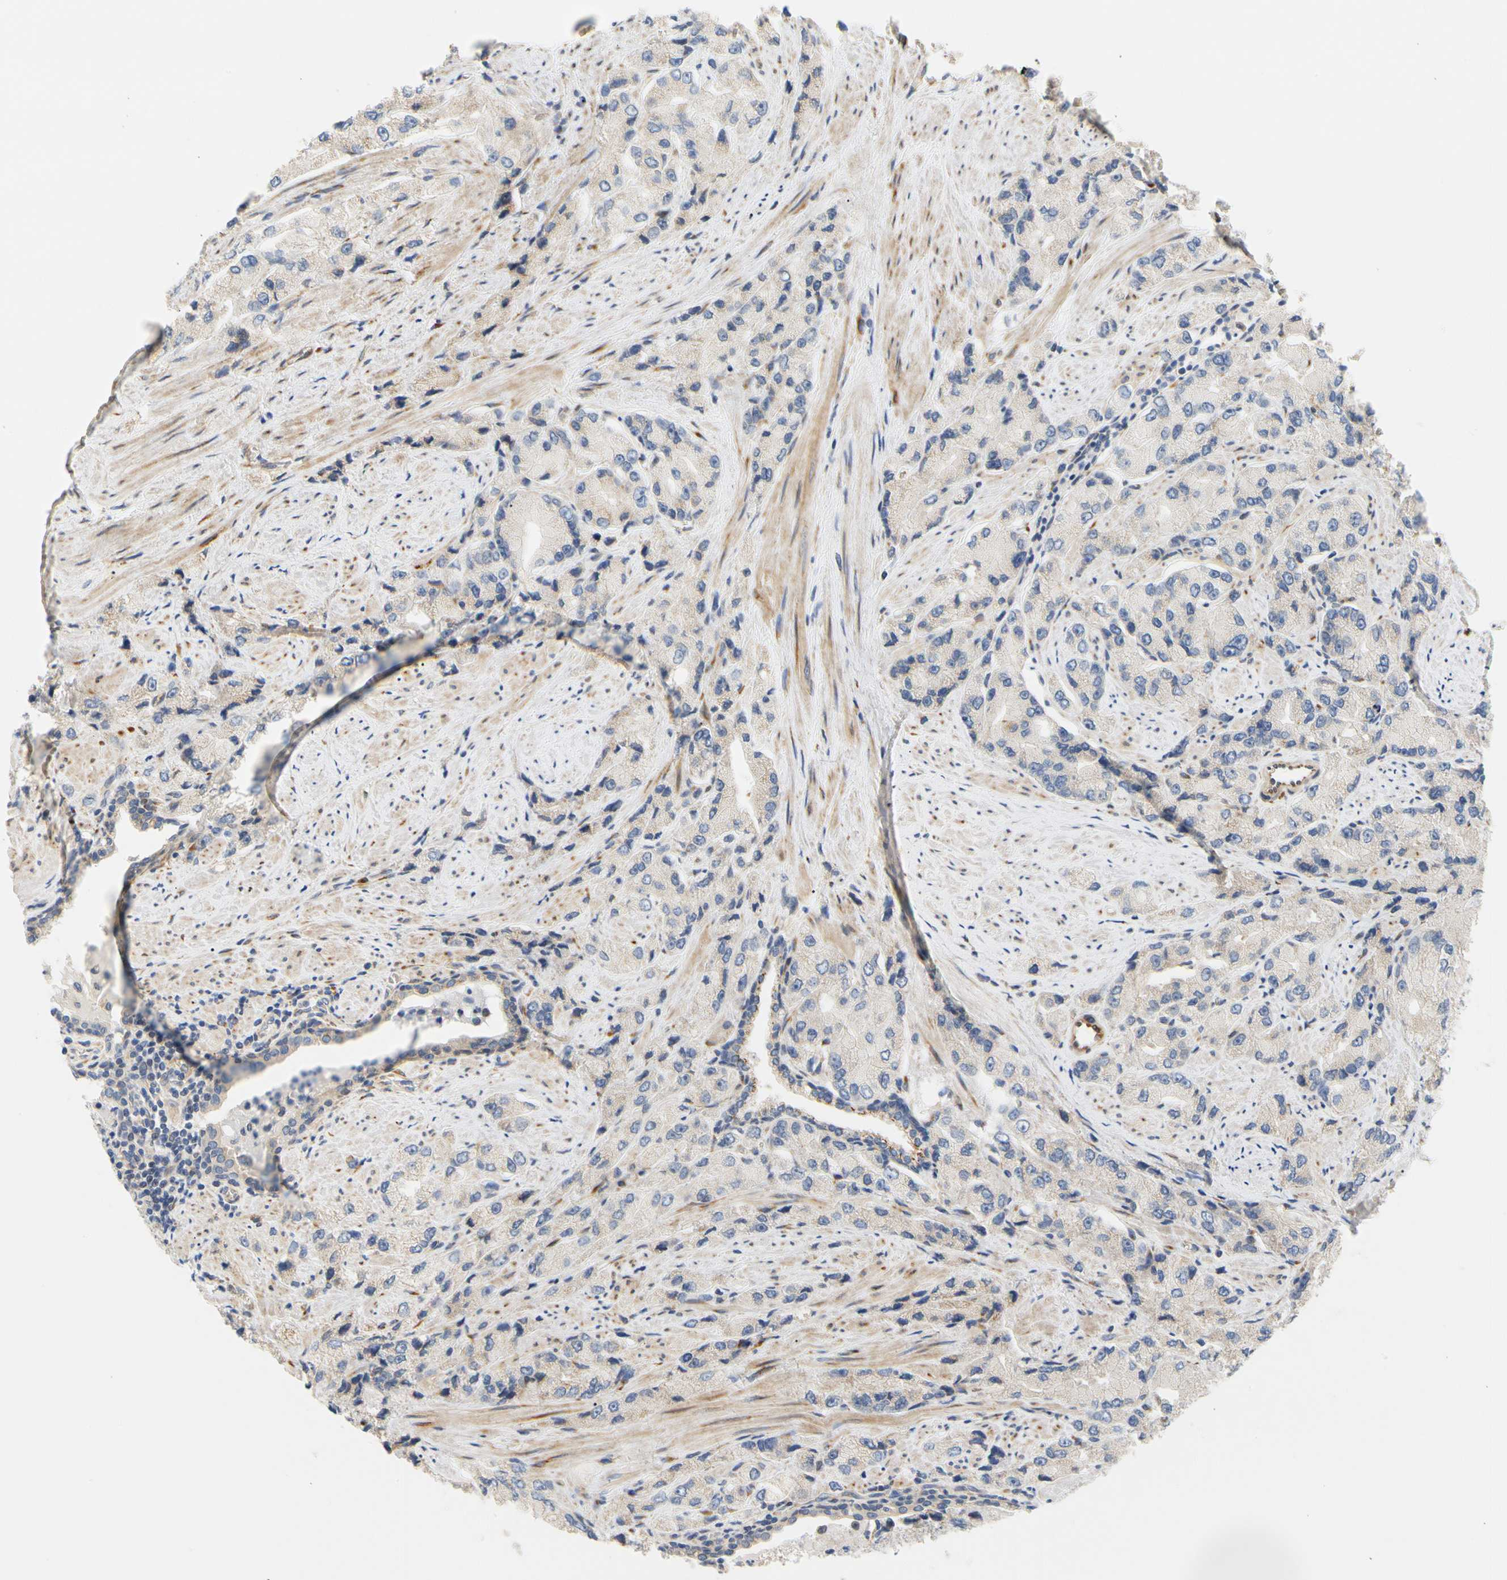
{"staining": {"intensity": "negative", "quantity": "none", "location": "none"}, "tissue": "prostate cancer", "cell_type": "Tumor cells", "image_type": "cancer", "snomed": [{"axis": "morphology", "description": "Adenocarcinoma, High grade"}, {"axis": "topography", "description": "Prostate"}], "caption": "Immunohistochemistry photomicrograph of adenocarcinoma (high-grade) (prostate) stained for a protein (brown), which displays no positivity in tumor cells.", "gene": "ZNF236", "patient": {"sex": "male", "age": 58}}